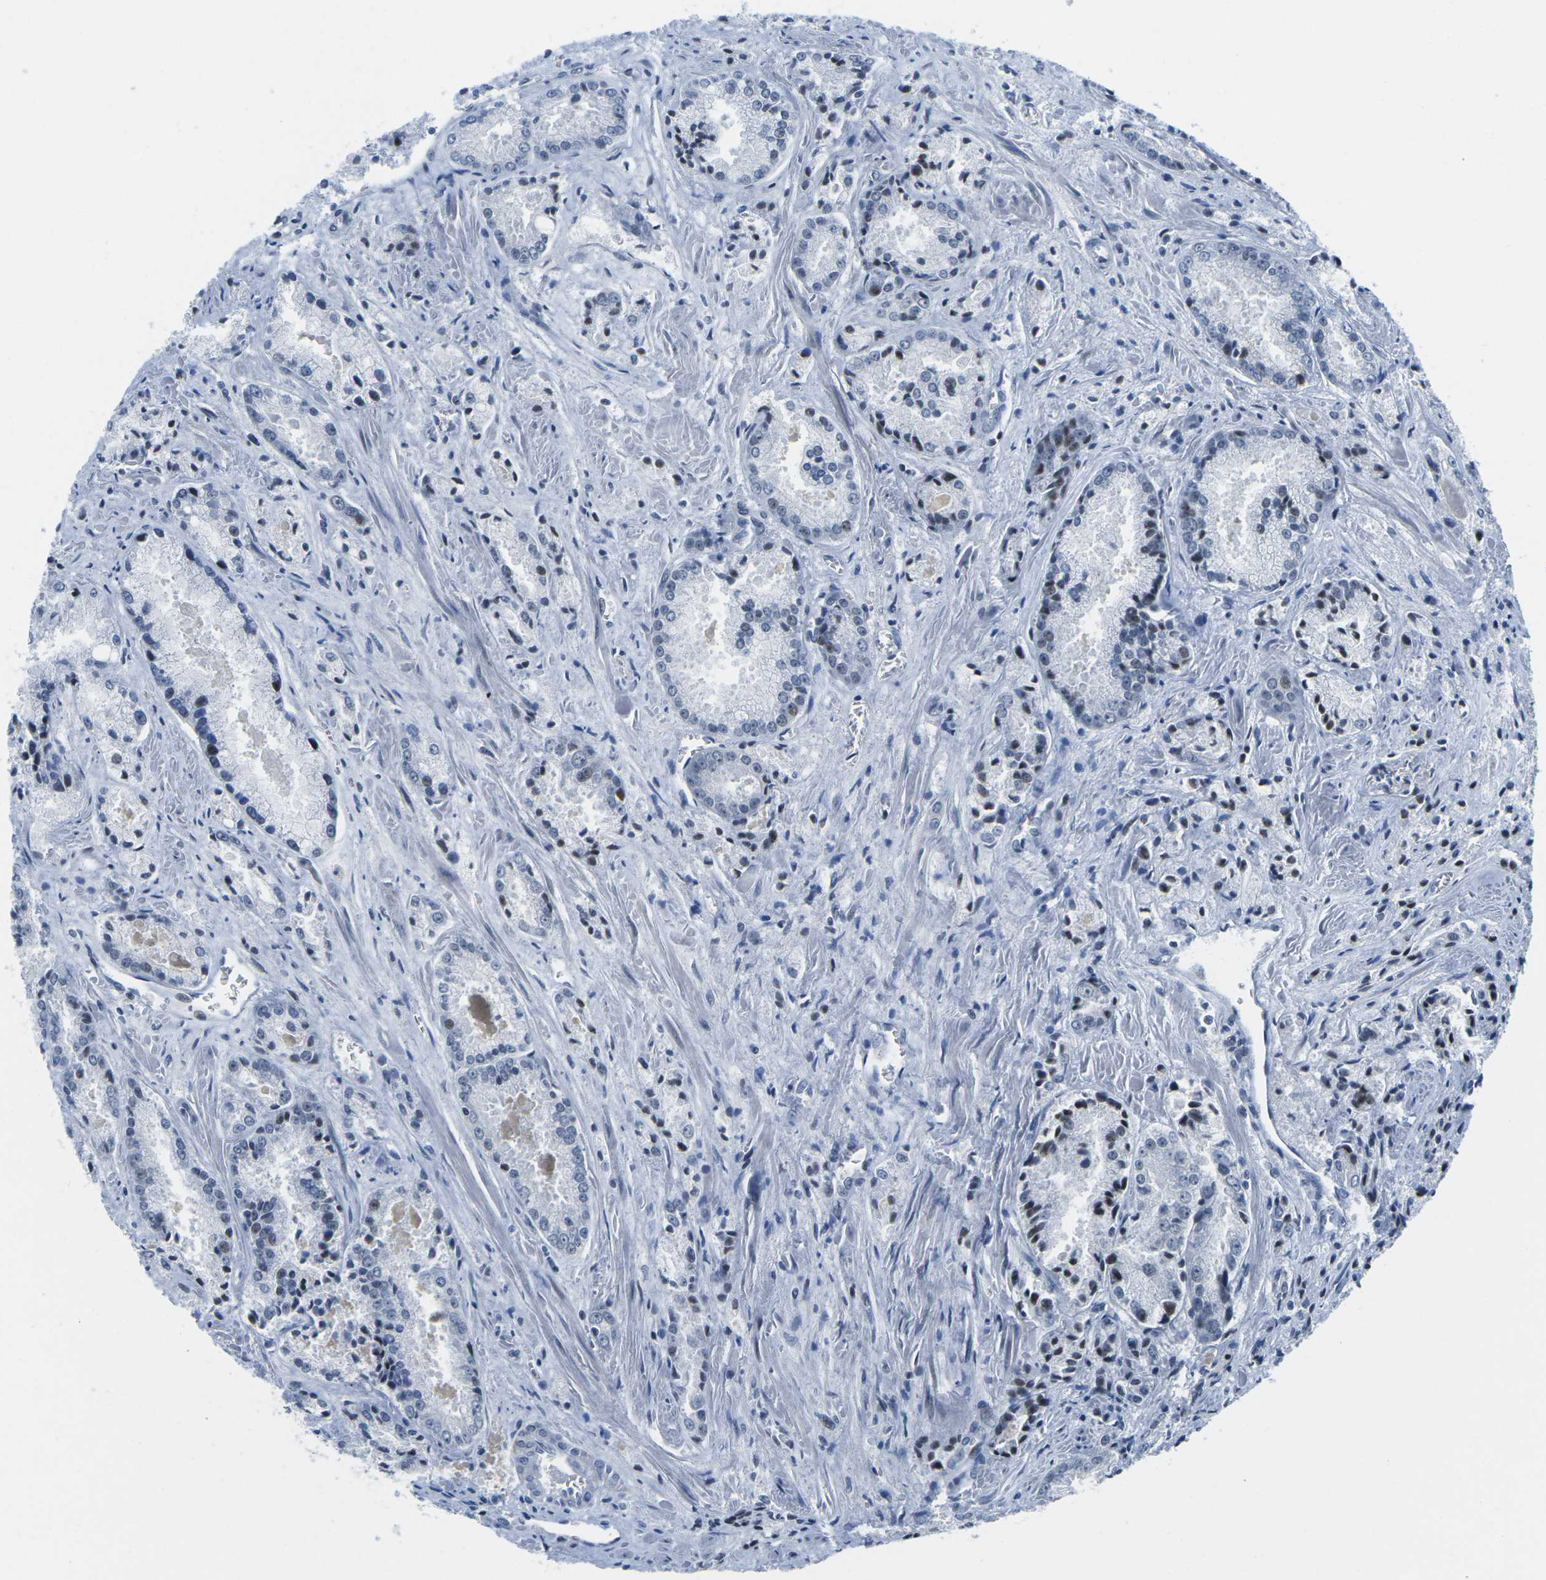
{"staining": {"intensity": "weak", "quantity": "<25%", "location": "nuclear"}, "tissue": "prostate cancer", "cell_type": "Tumor cells", "image_type": "cancer", "snomed": [{"axis": "morphology", "description": "Adenocarcinoma, Low grade"}, {"axis": "topography", "description": "Prostate"}], "caption": "Micrograph shows no significant protein expression in tumor cells of prostate adenocarcinoma (low-grade).", "gene": "PRPF8", "patient": {"sex": "male", "age": 64}}